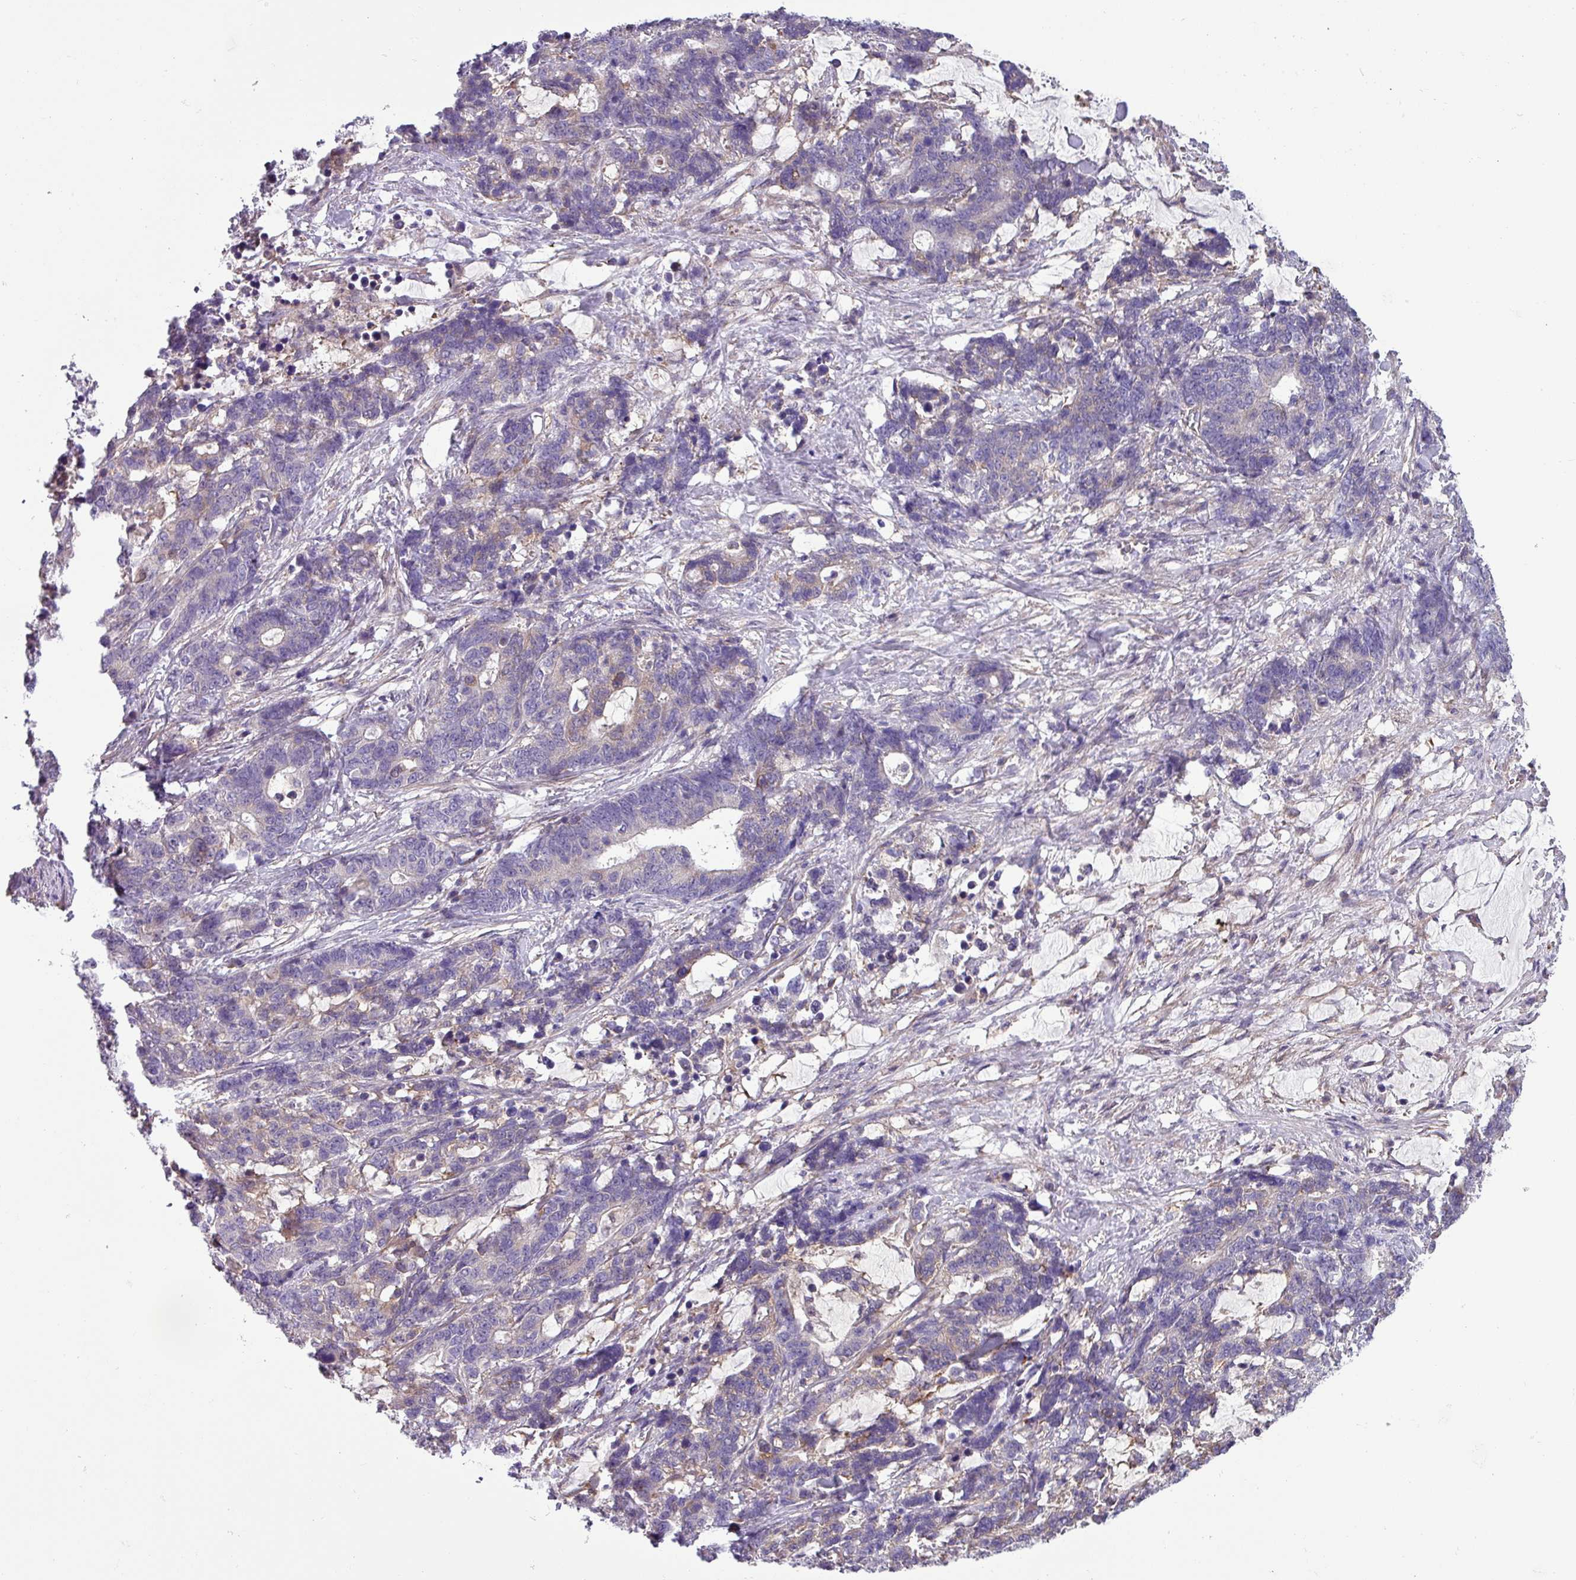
{"staining": {"intensity": "negative", "quantity": "none", "location": "none"}, "tissue": "stomach cancer", "cell_type": "Tumor cells", "image_type": "cancer", "snomed": [{"axis": "morphology", "description": "Normal tissue, NOS"}, {"axis": "morphology", "description": "Adenocarcinoma, NOS"}, {"axis": "topography", "description": "Stomach"}], "caption": "There is no significant staining in tumor cells of adenocarcinoma (stomach).", "gene": "SLC23A2", "patient": {"sex": "female", "age": 64}}